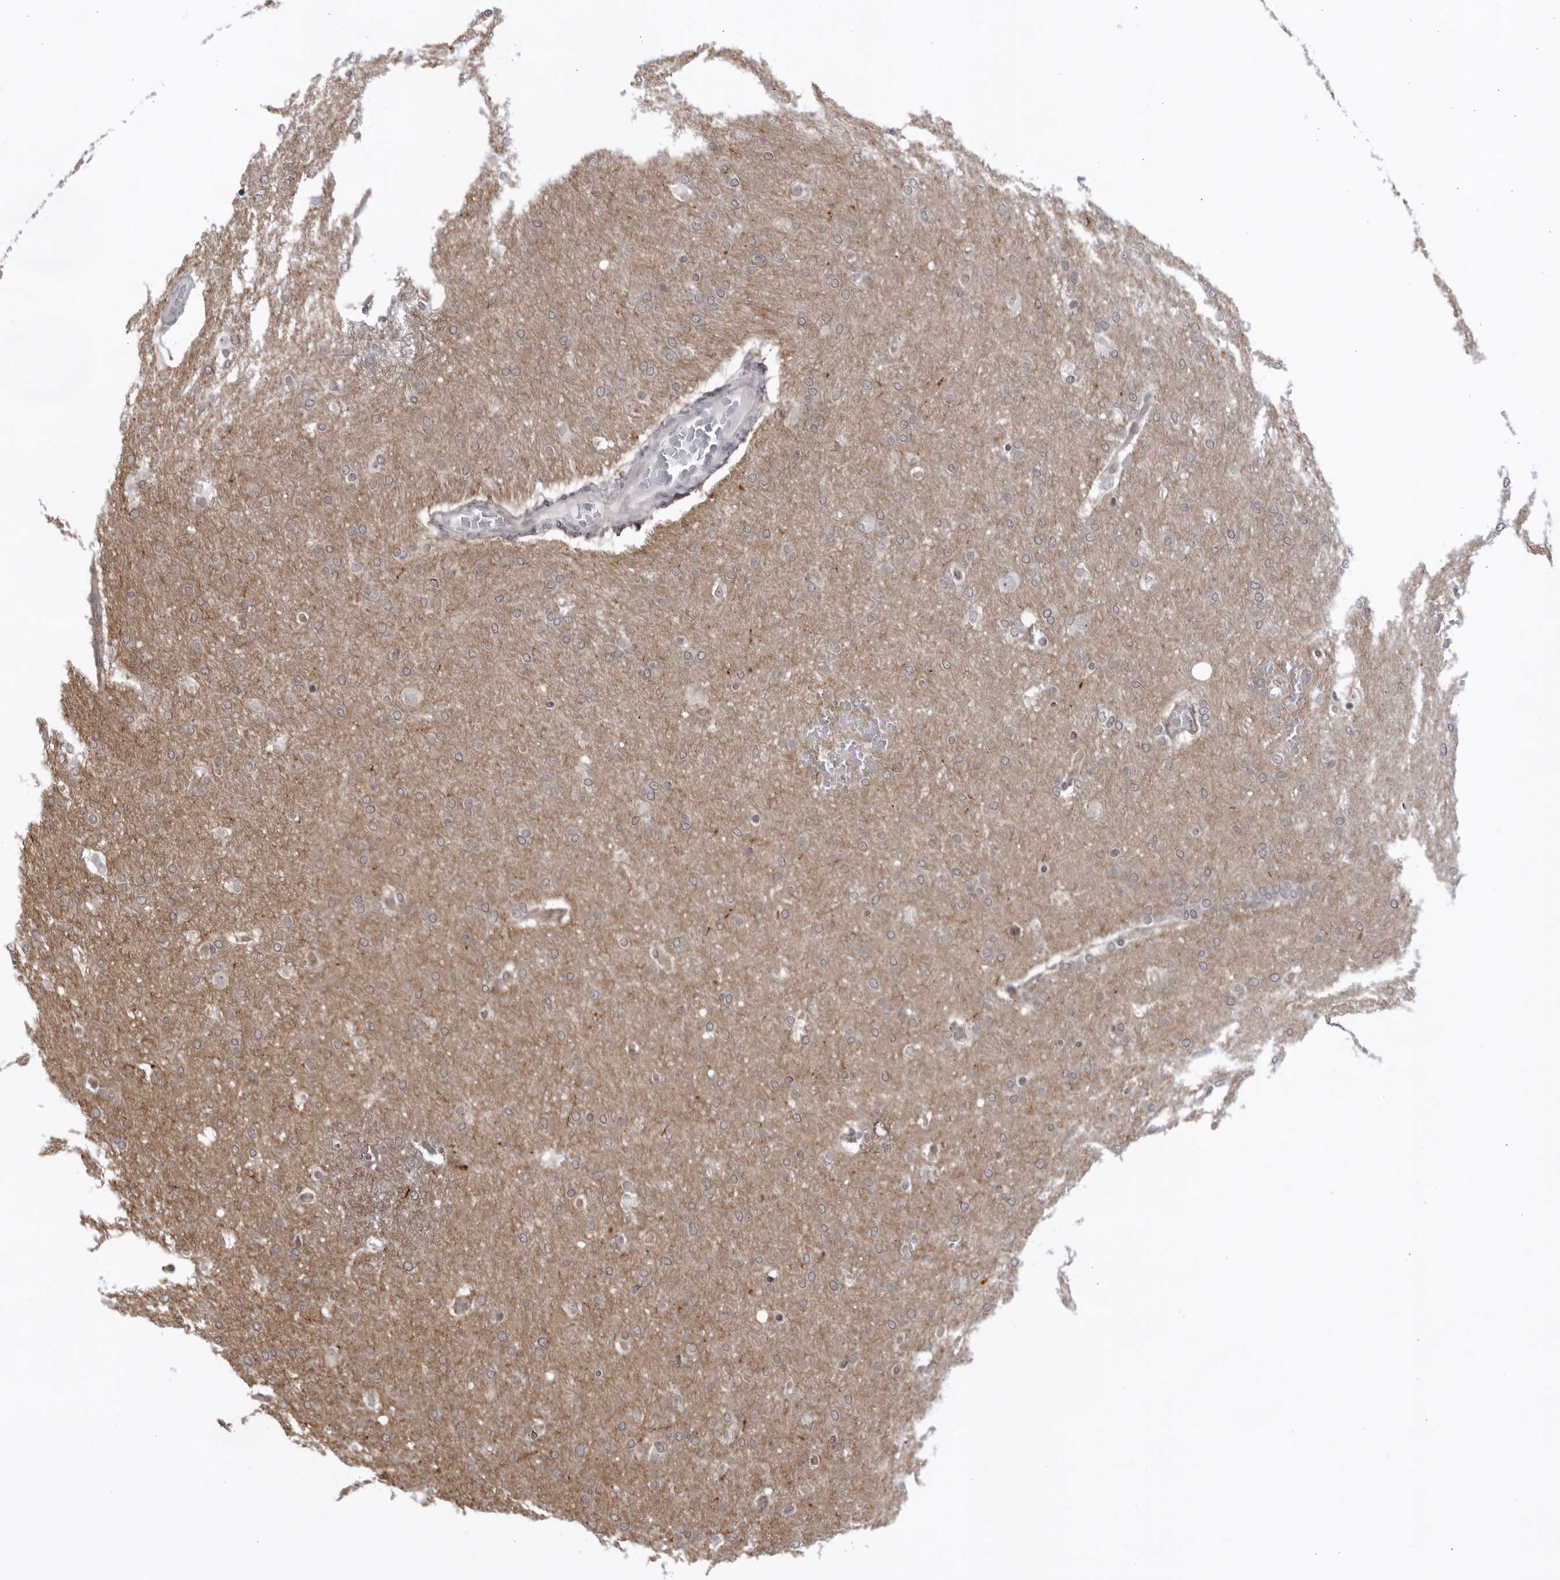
{"staining": {"intensity": "weak", "quantity": ">75%", "location": "cytoplasmic/membranous"}, "tissue": "glioma", "cell_type": "Tumor cells", "image_type": "cancer", "snomed": [{"axis": "morphology", "description": "Glioma, malignant, Low grade"}, {"axis": "topography", "description": "Brain"}], "caption": "IHC micrograph of glioma stained for a protein (brown), which reveals low levels of weak cytoplasmic/membranous positivity in about >75% of tumor cells.", "gene": "ITGB3BP", "patient": {"sex": "female", "age": 37}}